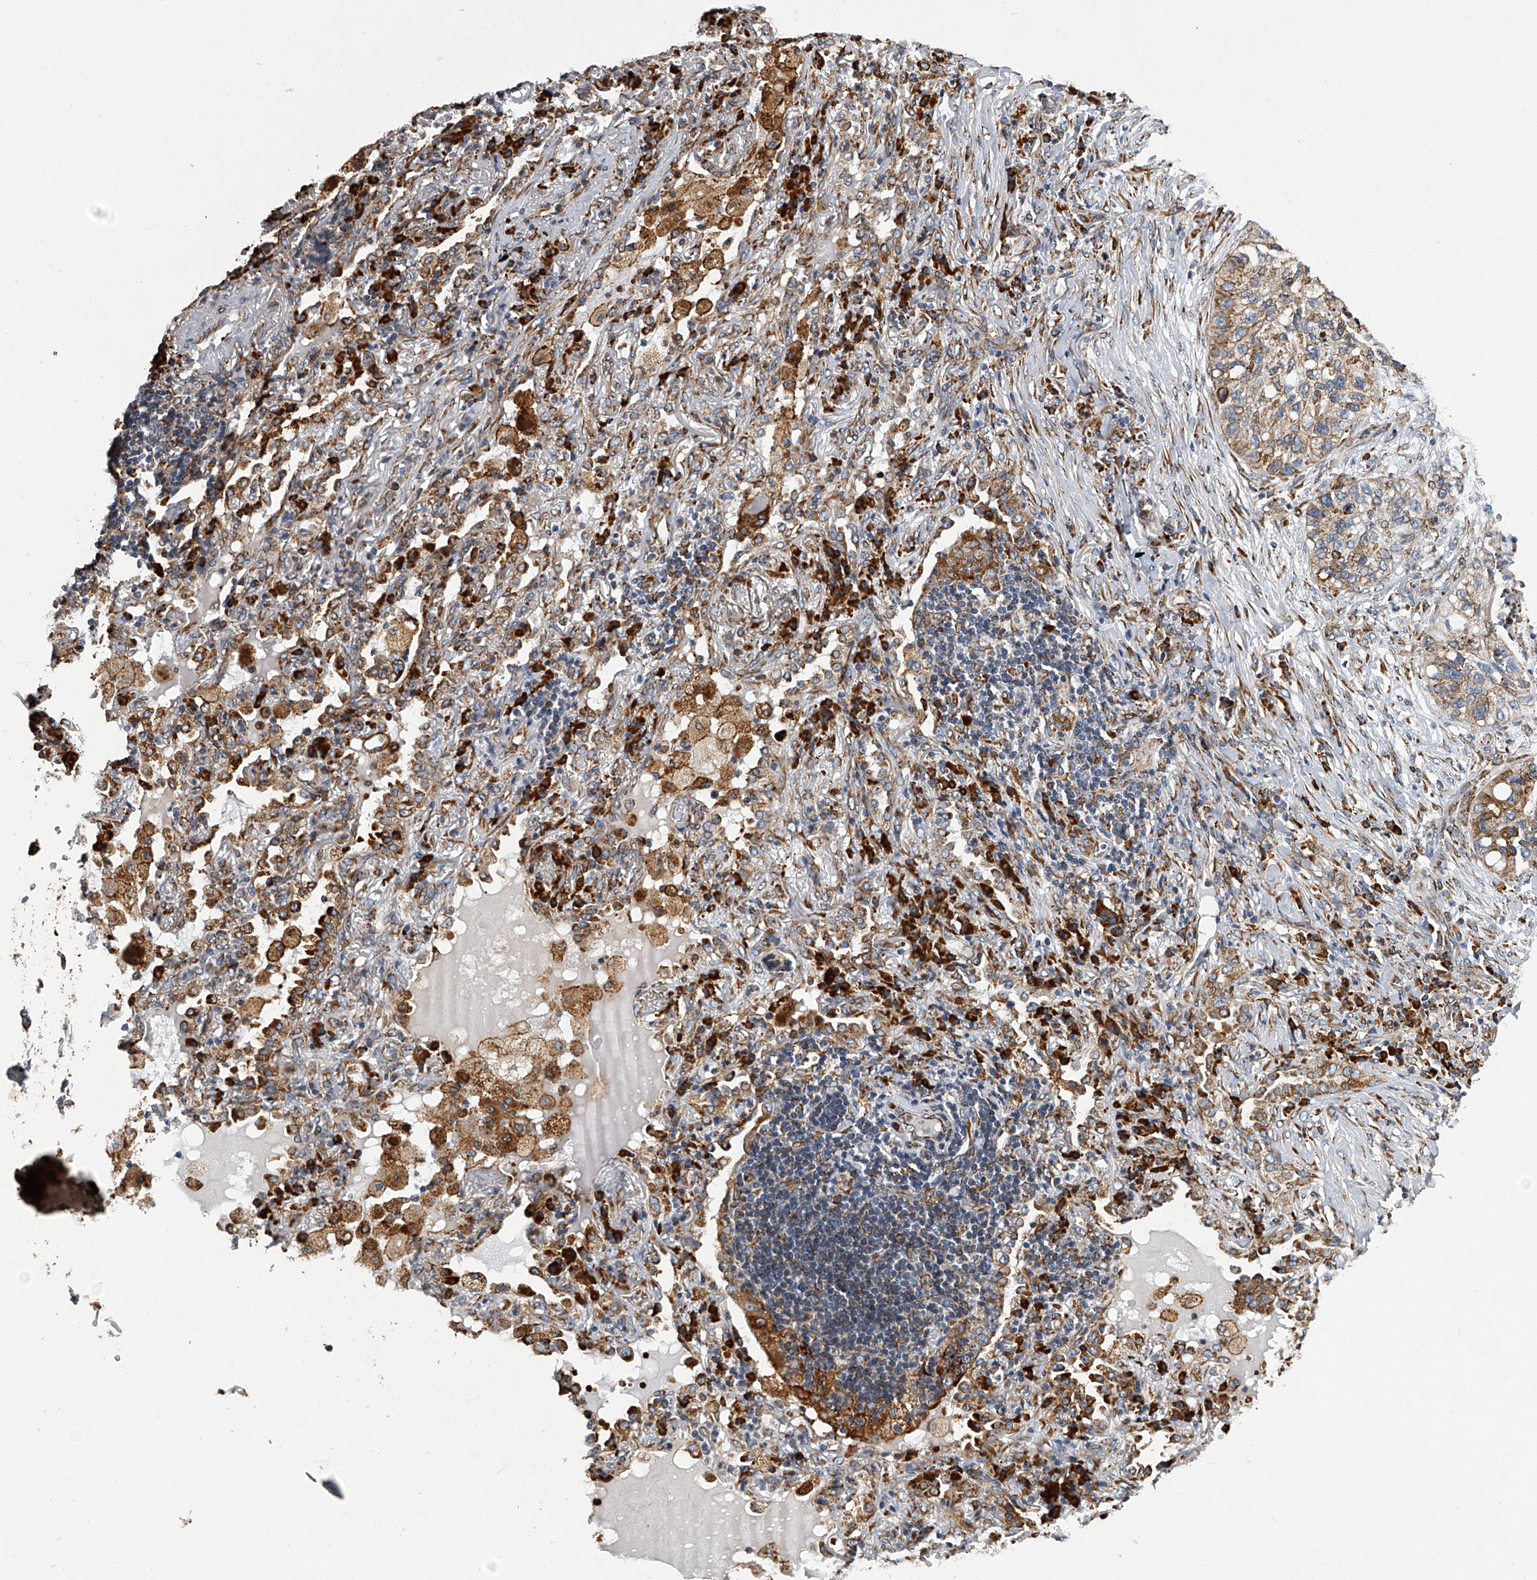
{"staining": {"intensity": "moderate", "quantity": ">75%", "location": "cytoplasmic/membranous"}, "tissue": "lung cancer", "cell_type": "Tumor cells", "image_type": "cancer", "snomed": [{"axis": "morphology", "description": "Squamous cell carcinoma, NOS"}, {"axis": "topography", "description": "Lung"}], "caption": "An immunohistochemistry (IHC) histopathology image of tumor tissue is shown. Protein staining in brown highlights moderate cytoplasmic/membranous positivity in lung cancer (squamous cell carcinoma) within tumor cells. The staining was performed using DAB (3,3'-diaminobenzidine) to visualize the protein expression in brown, while the nuclei were stained in blue with hematoxylin (Magnification: 20x).", "gene": "TMEM63C", "patient": {"sex": "female", "age": 63}}